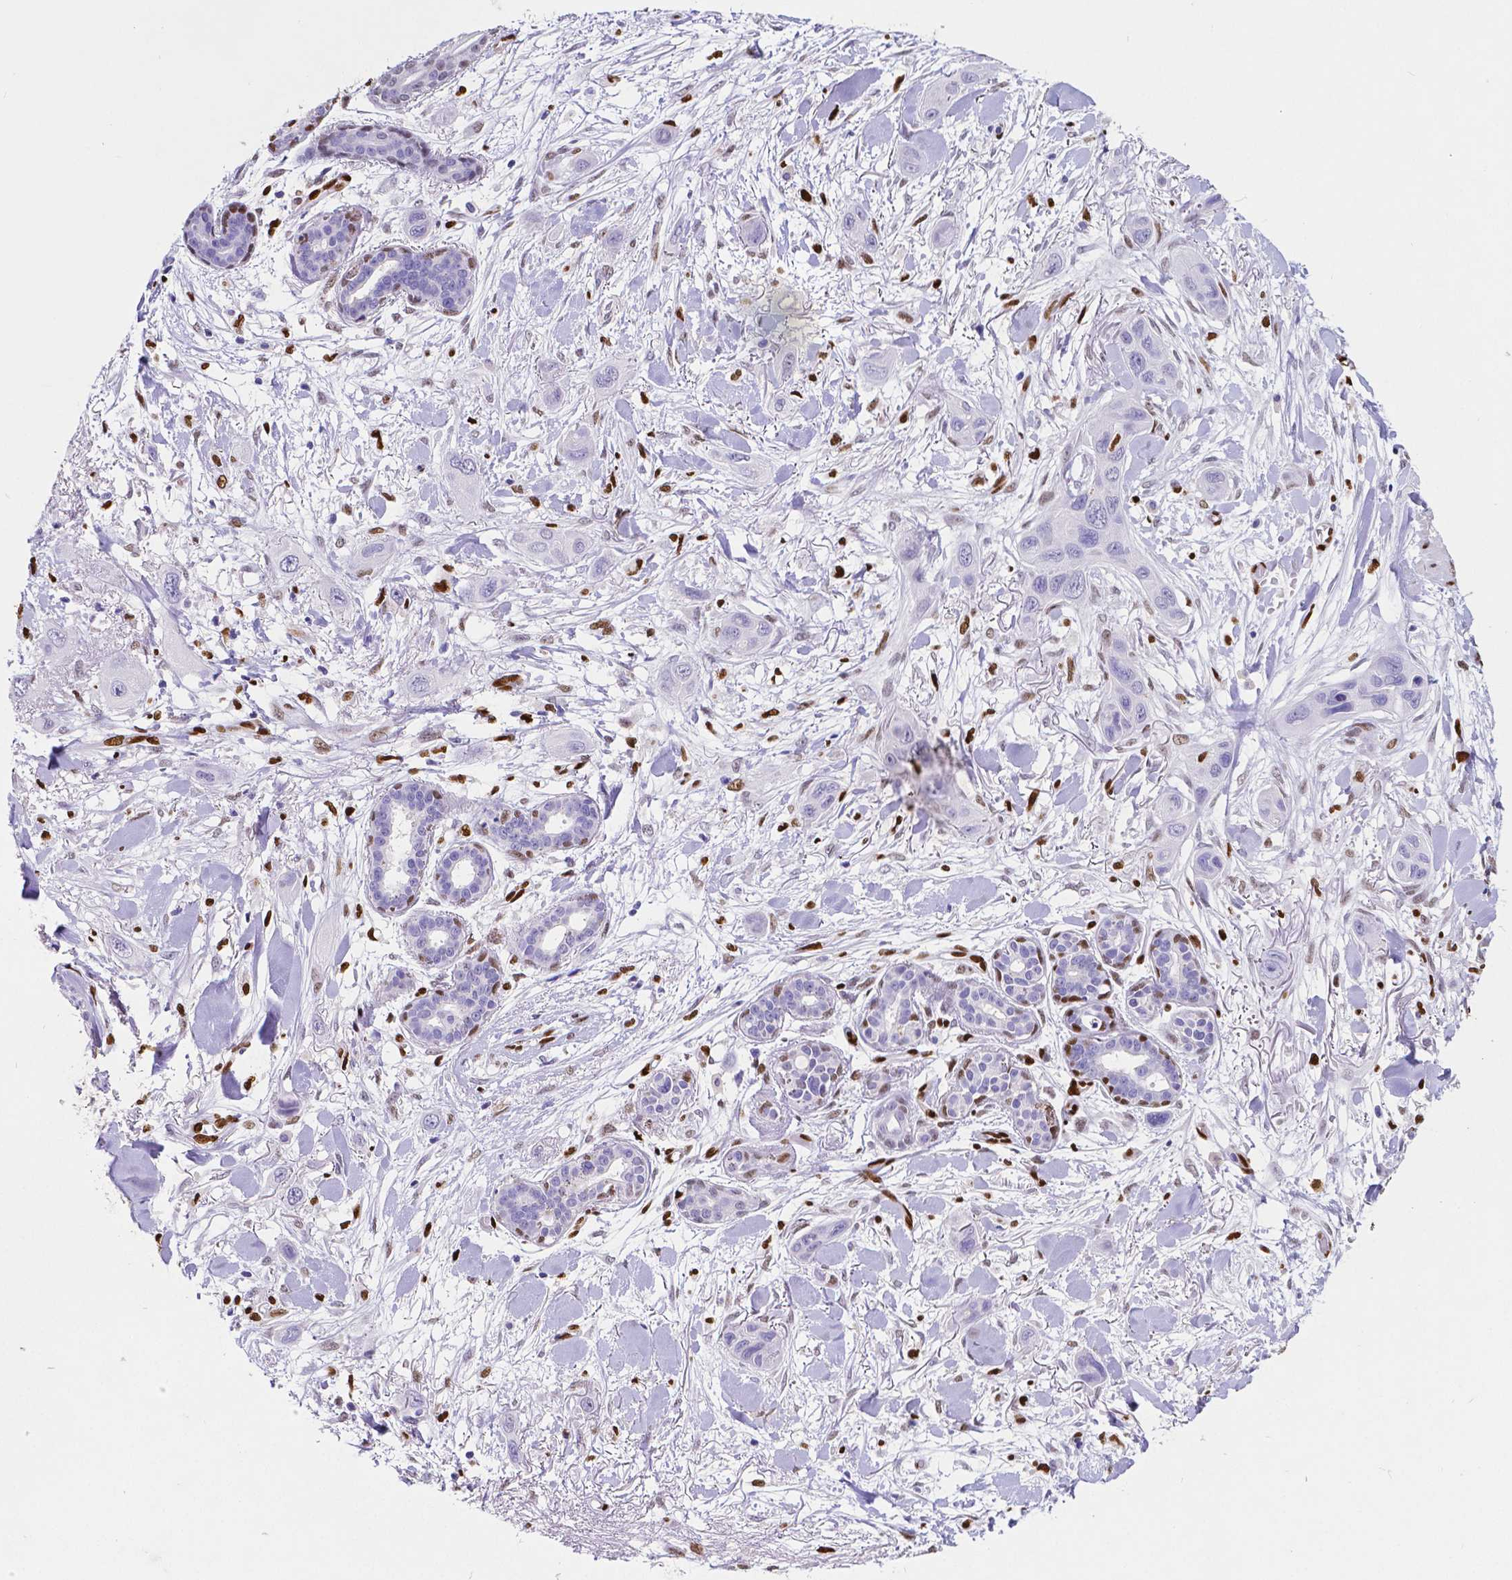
{"staining": {"intensity": "negative", "quantity": "none", "location": "none"}, "tissue": "skin cancer", "cell_type": "Tumor cells", "image_type": "cancer", "snomed": [{"axis": "morphology", "description": "Squamous cell carcinoma, NOS"}, {"axis": "topography", "description": "Skin"}], "caption": "DAB immunohistochemical staining of skin cancer (squamous cell carcinoma) displays no significant staining in tumor cells. Nuclei are stained in blue.", "gene": "MEF2C", "patient": {"sex": "male", "age": 79}}